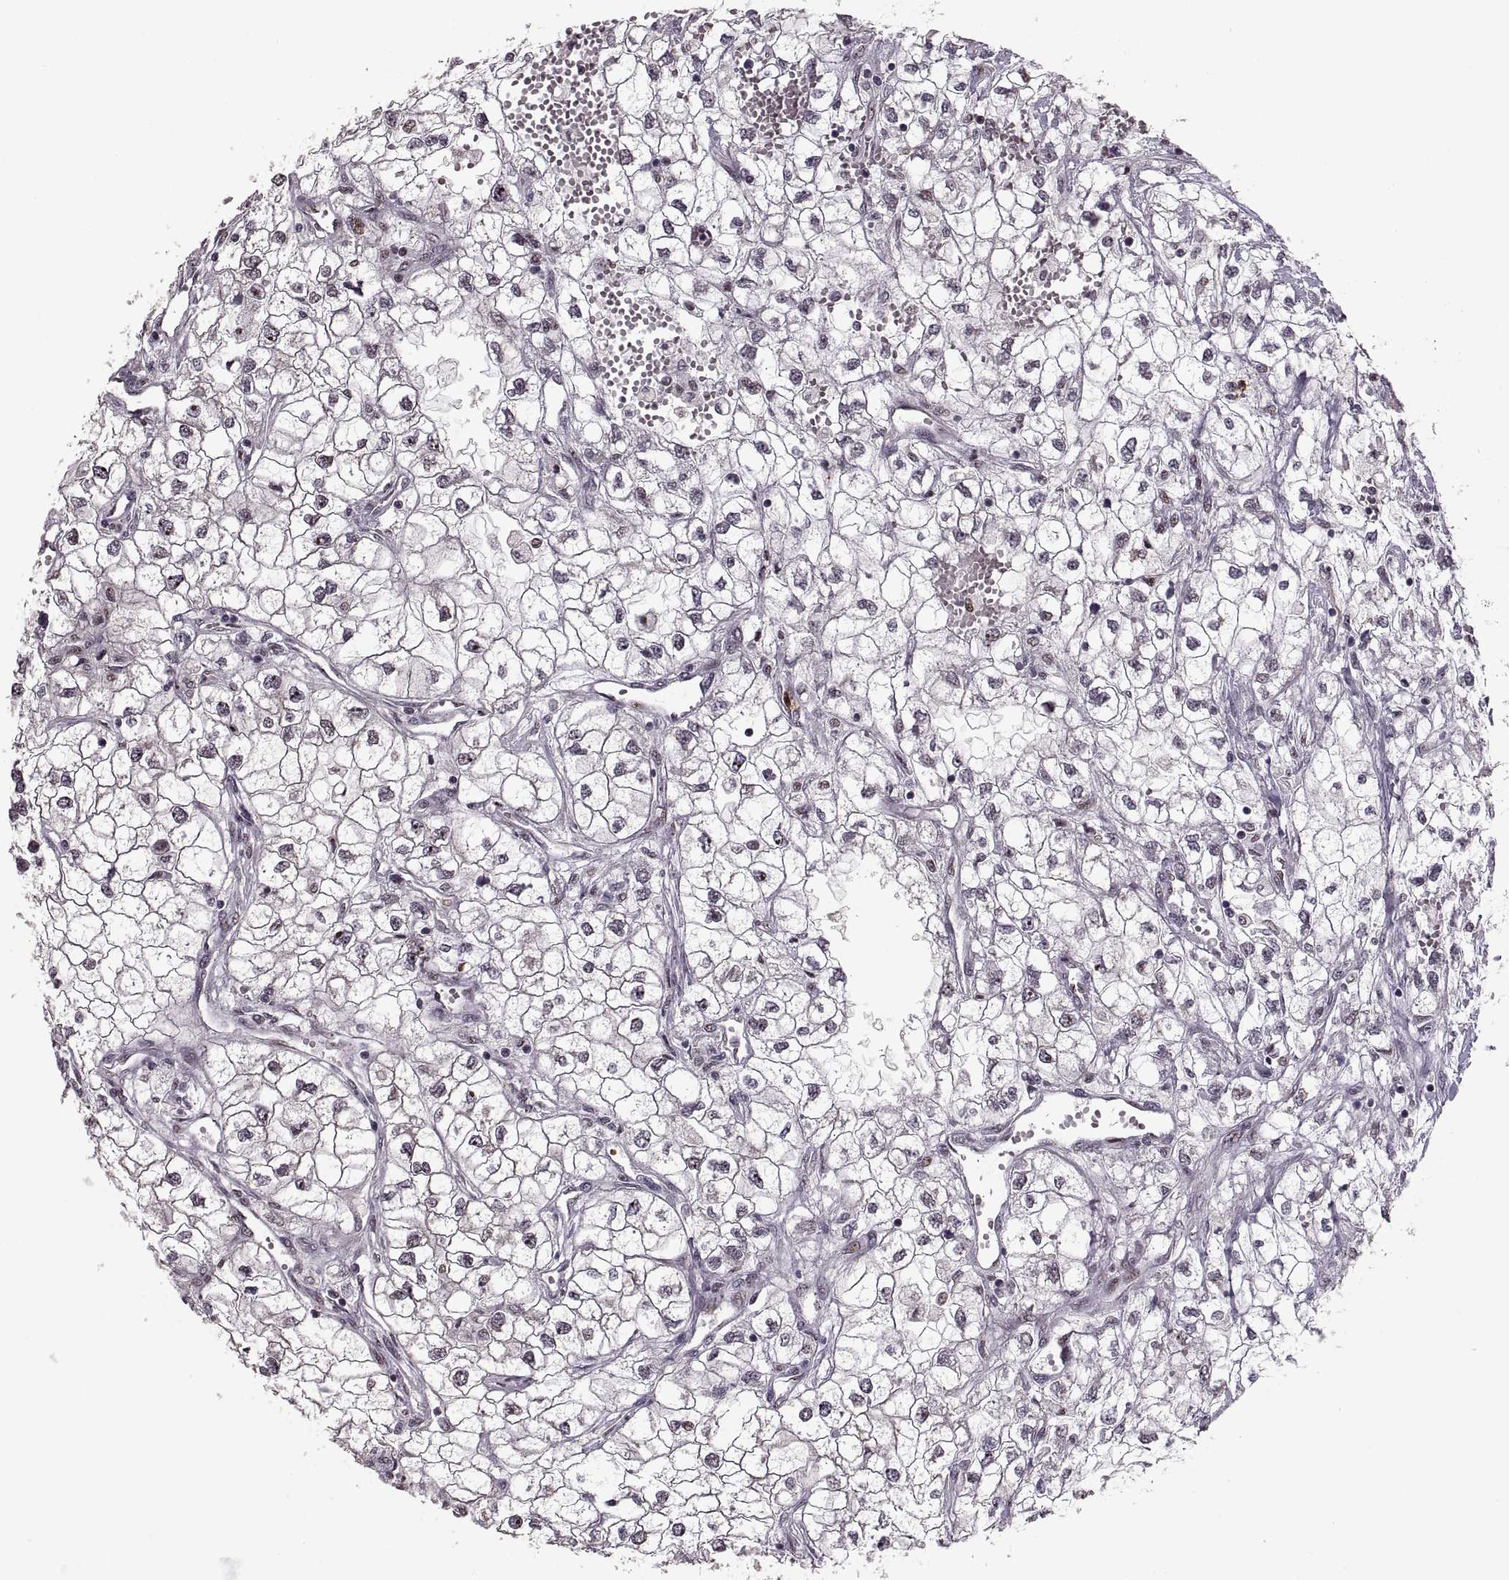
{"staining": {"intensity": "negative", "quantity": "none", "location": "none"}, "tissue": "renal cancer", "cell_type": "Tumor cells", "image_type": "cancer", "snomed": [{"axis": "morphology", "description": "Adenocarcinoma, NOS"}, {"axis": "topography", "description": "Kidney"}], "caption": "Immunohistochemical staining of renal cancer (adenocarcinoma) displays no significant positivity in tumor cells.", "gene": "PALS1", "patient": {"sex": "male", "age": 59}}